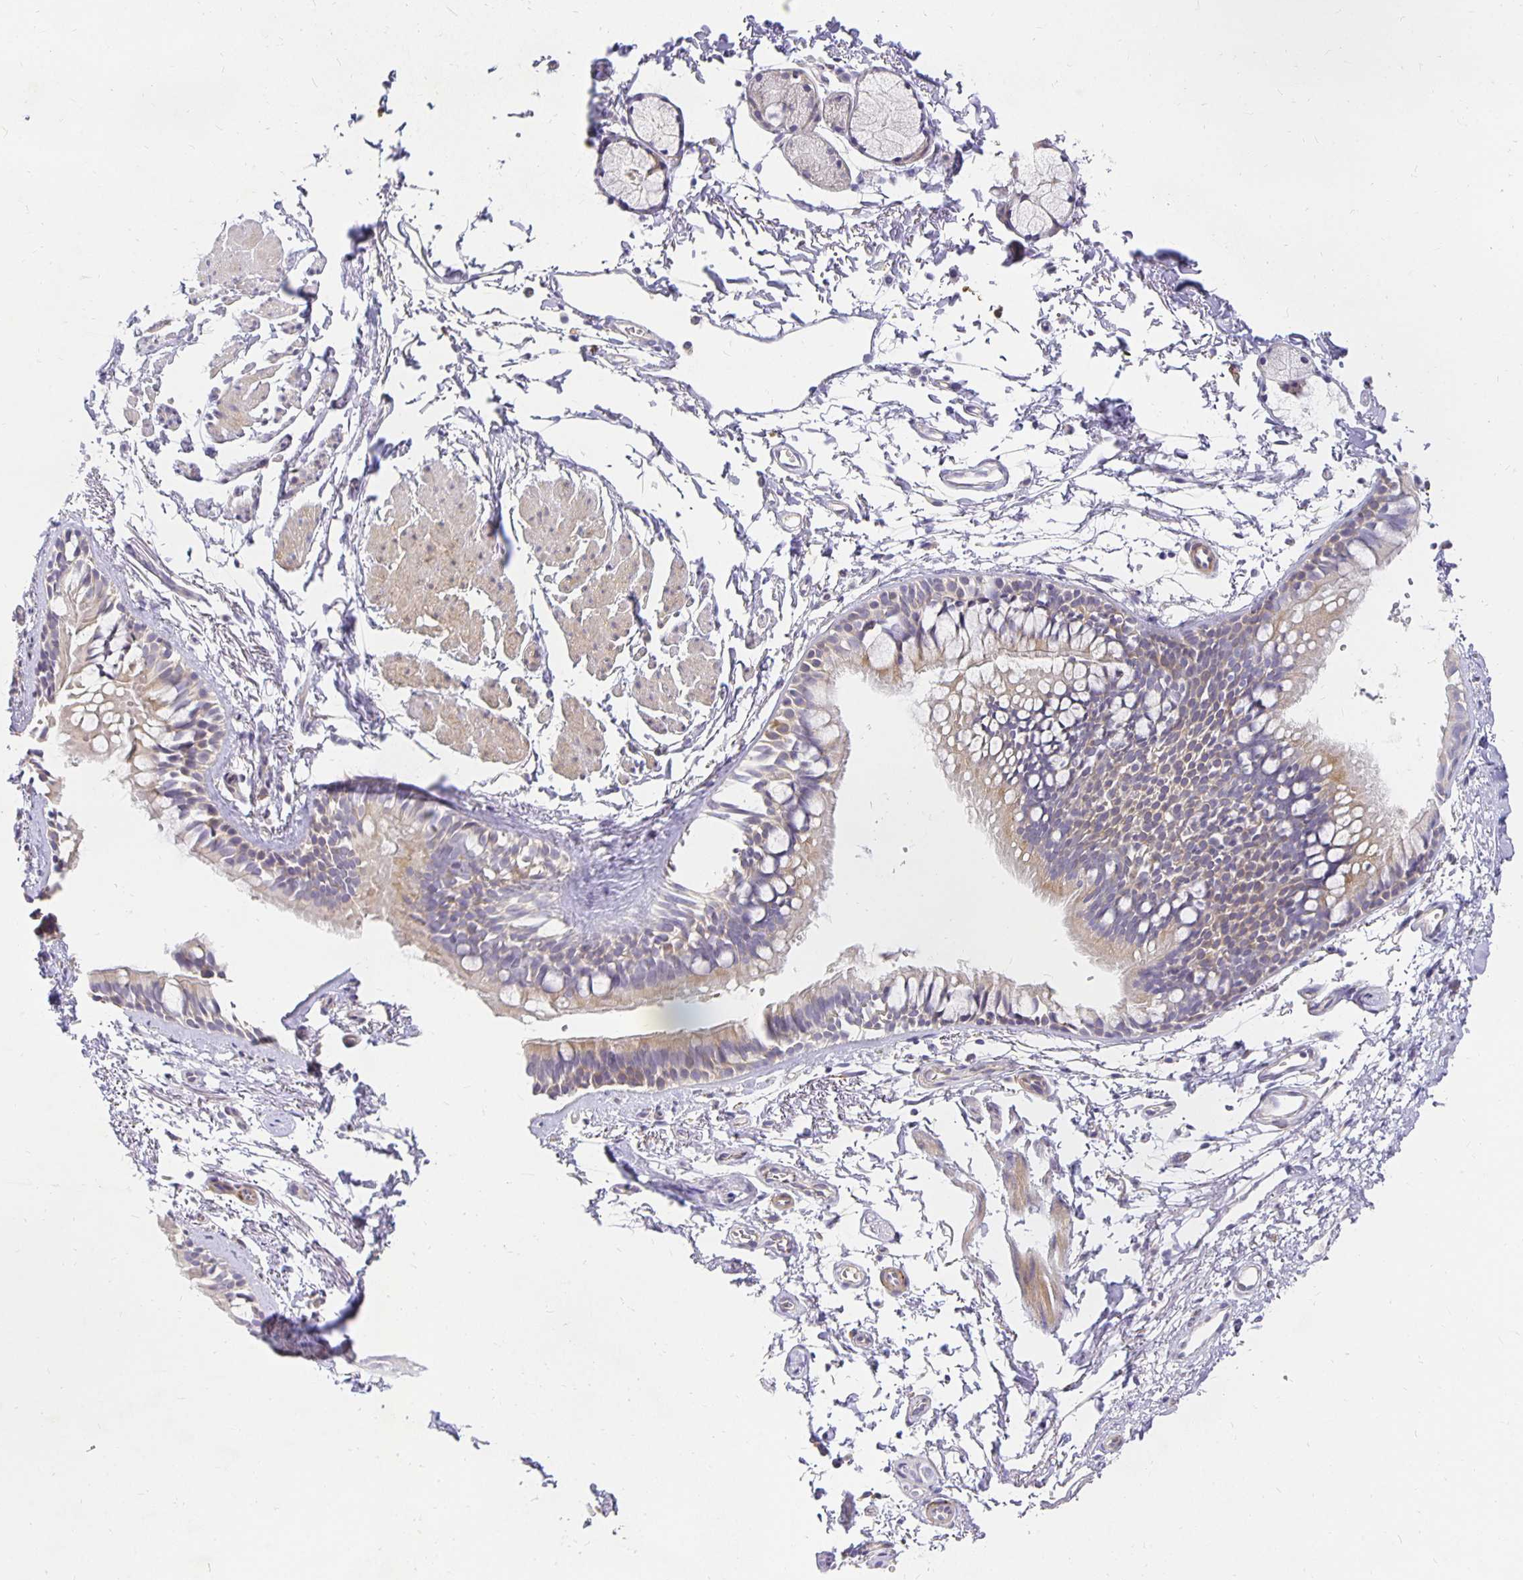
{"staining": {"intensity": "weak", "quantity": "<25%", "location": "cytoplasmic/membranous"}, "tissue": "bronchus", "cell_type": "Respiratory epithelial cells", "image_type": "normal", "snomed": [{"axis": "morphology", "description": "Normal tissue, NOS"}, {"axis": "topography", "description": "Cartilage tissue"}, {"axis": "topography", "description": "Bronchus"}, {"axis": "topography", "description": "Peripheral nerve tissue"}], "caption": "Bronchus was stained to show a protein in brown. There is no significant expression in respiratory epithelial cells. (DAB immunohistochemistry visualized using brightfield microscopy, high magnification).", "gene": "PLOD1", "patient": {"sex": "female", "age": 59}}